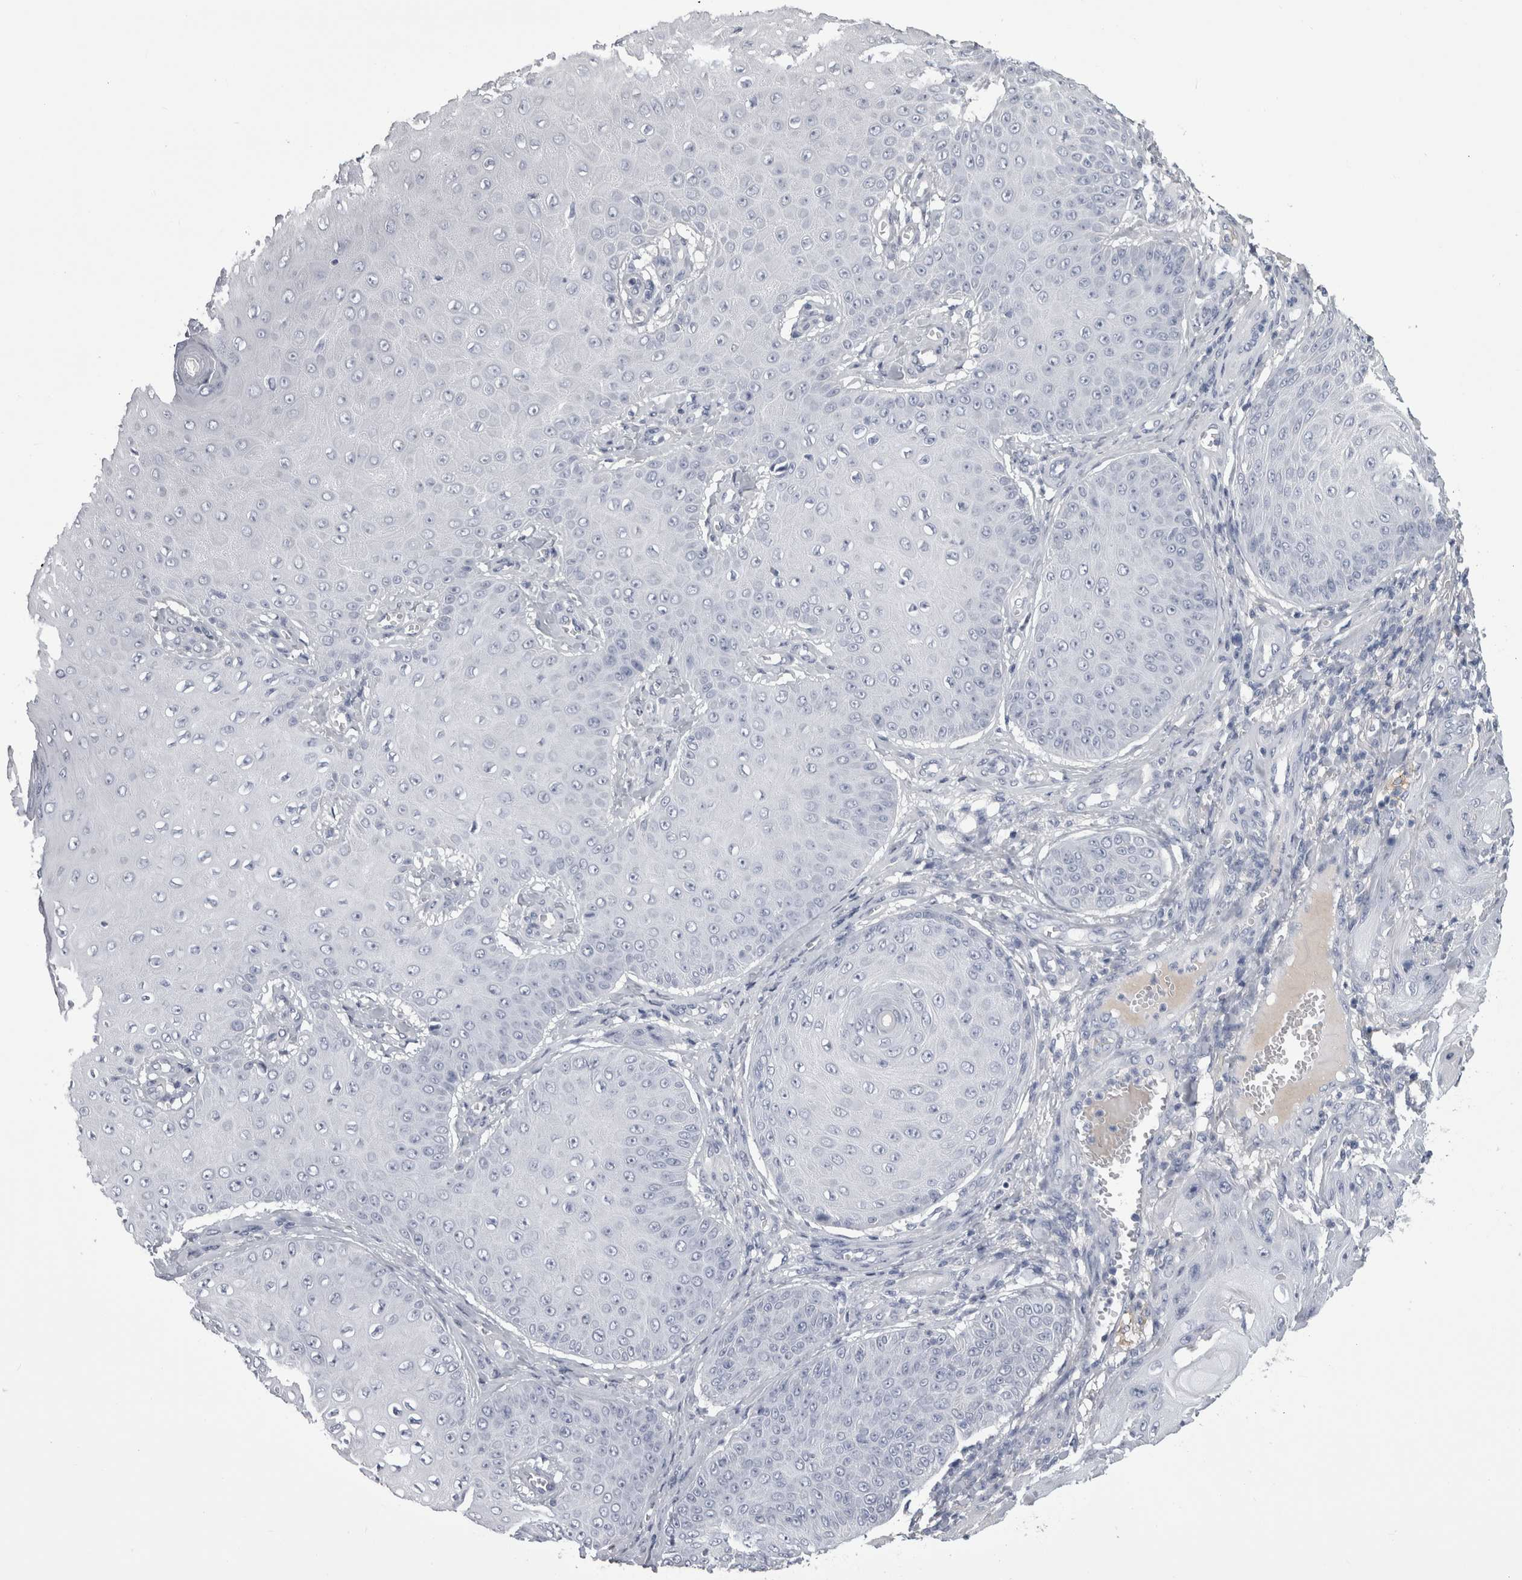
{"staining": {"intensity": "negative", "quantity": "none", "location": "none"}, "tissue": "skin cancer", "cell_type": "Tumor cells", "image_type": "cancer", "snomed": [{"axis": "morphology", "description": "Squamous cell carcinoma, NOS"}, {"axis": "topography", "description": "Skin"}], "caption": "Immunohistochemical staining of squamous cell carcinoma (skin) demonstrates no significant staining in tumor cells.", "gene": "AFMID", "patient": {"sex": "male", "age": 74}}